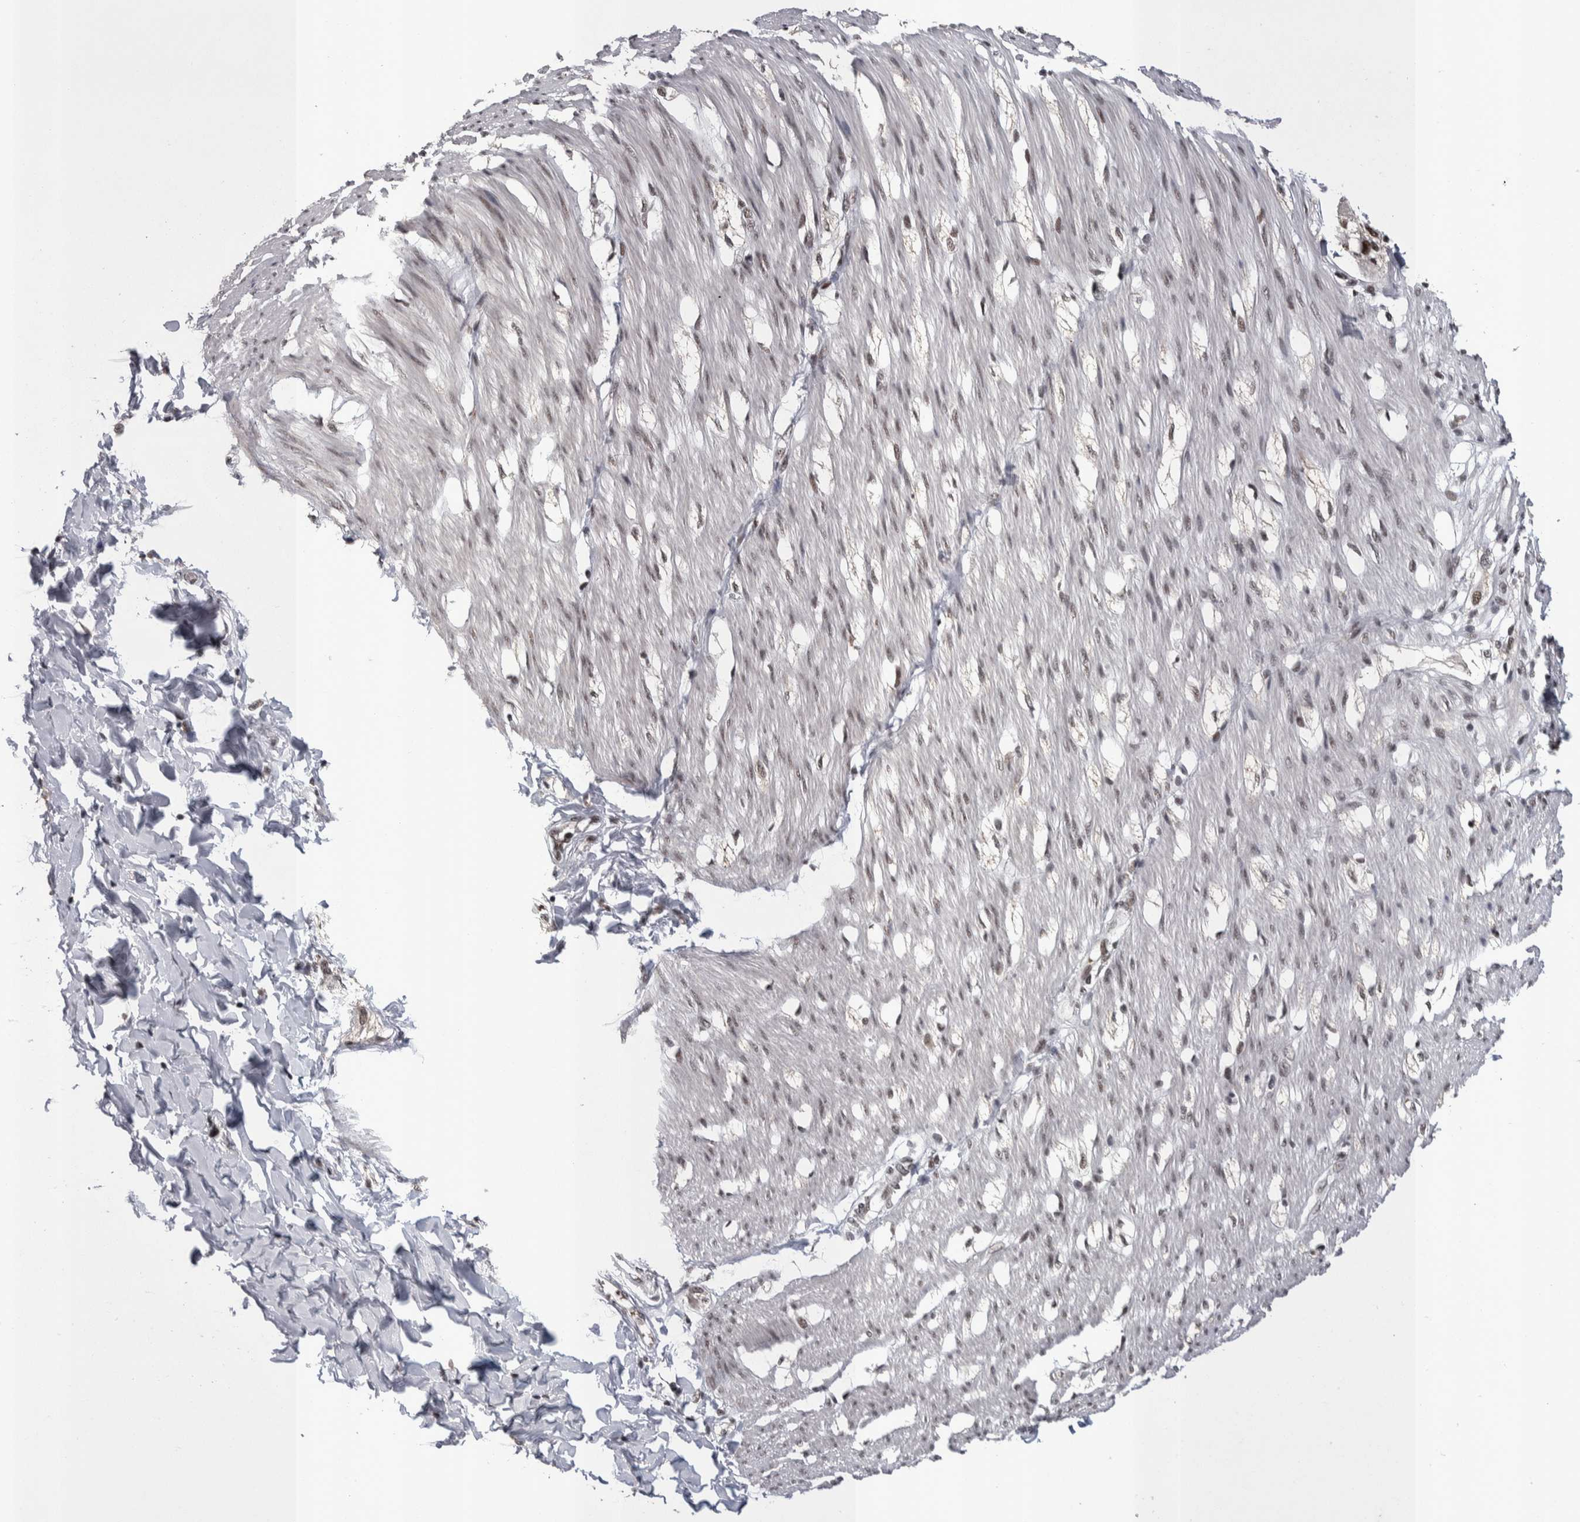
{"staining": {"intensity": "moderate", "quantity": ">75%", "location": "nuclear"}, "tissue": "smooth muscle", "cell_type": "Smooth muscle cells", "image_type": "normal", "snomed": [{"axis": "morphology", "description": "Normal tissue, NOS"}, {"axis": "morphology", "description": "Adenocarcinoma, NOS"}, {"axis": "topography", "description": "Smooth muscle"}, {"axis": "topography", "description": "Colon"}], "caption": "Immunohistochemical staining of normal smooth muscle displays medium levels of moderate nuclear positivity in approximately >75% of smooth muscle cells.", "gene": "DMTF1", "patient": {"sex": "male", "age": 14}}